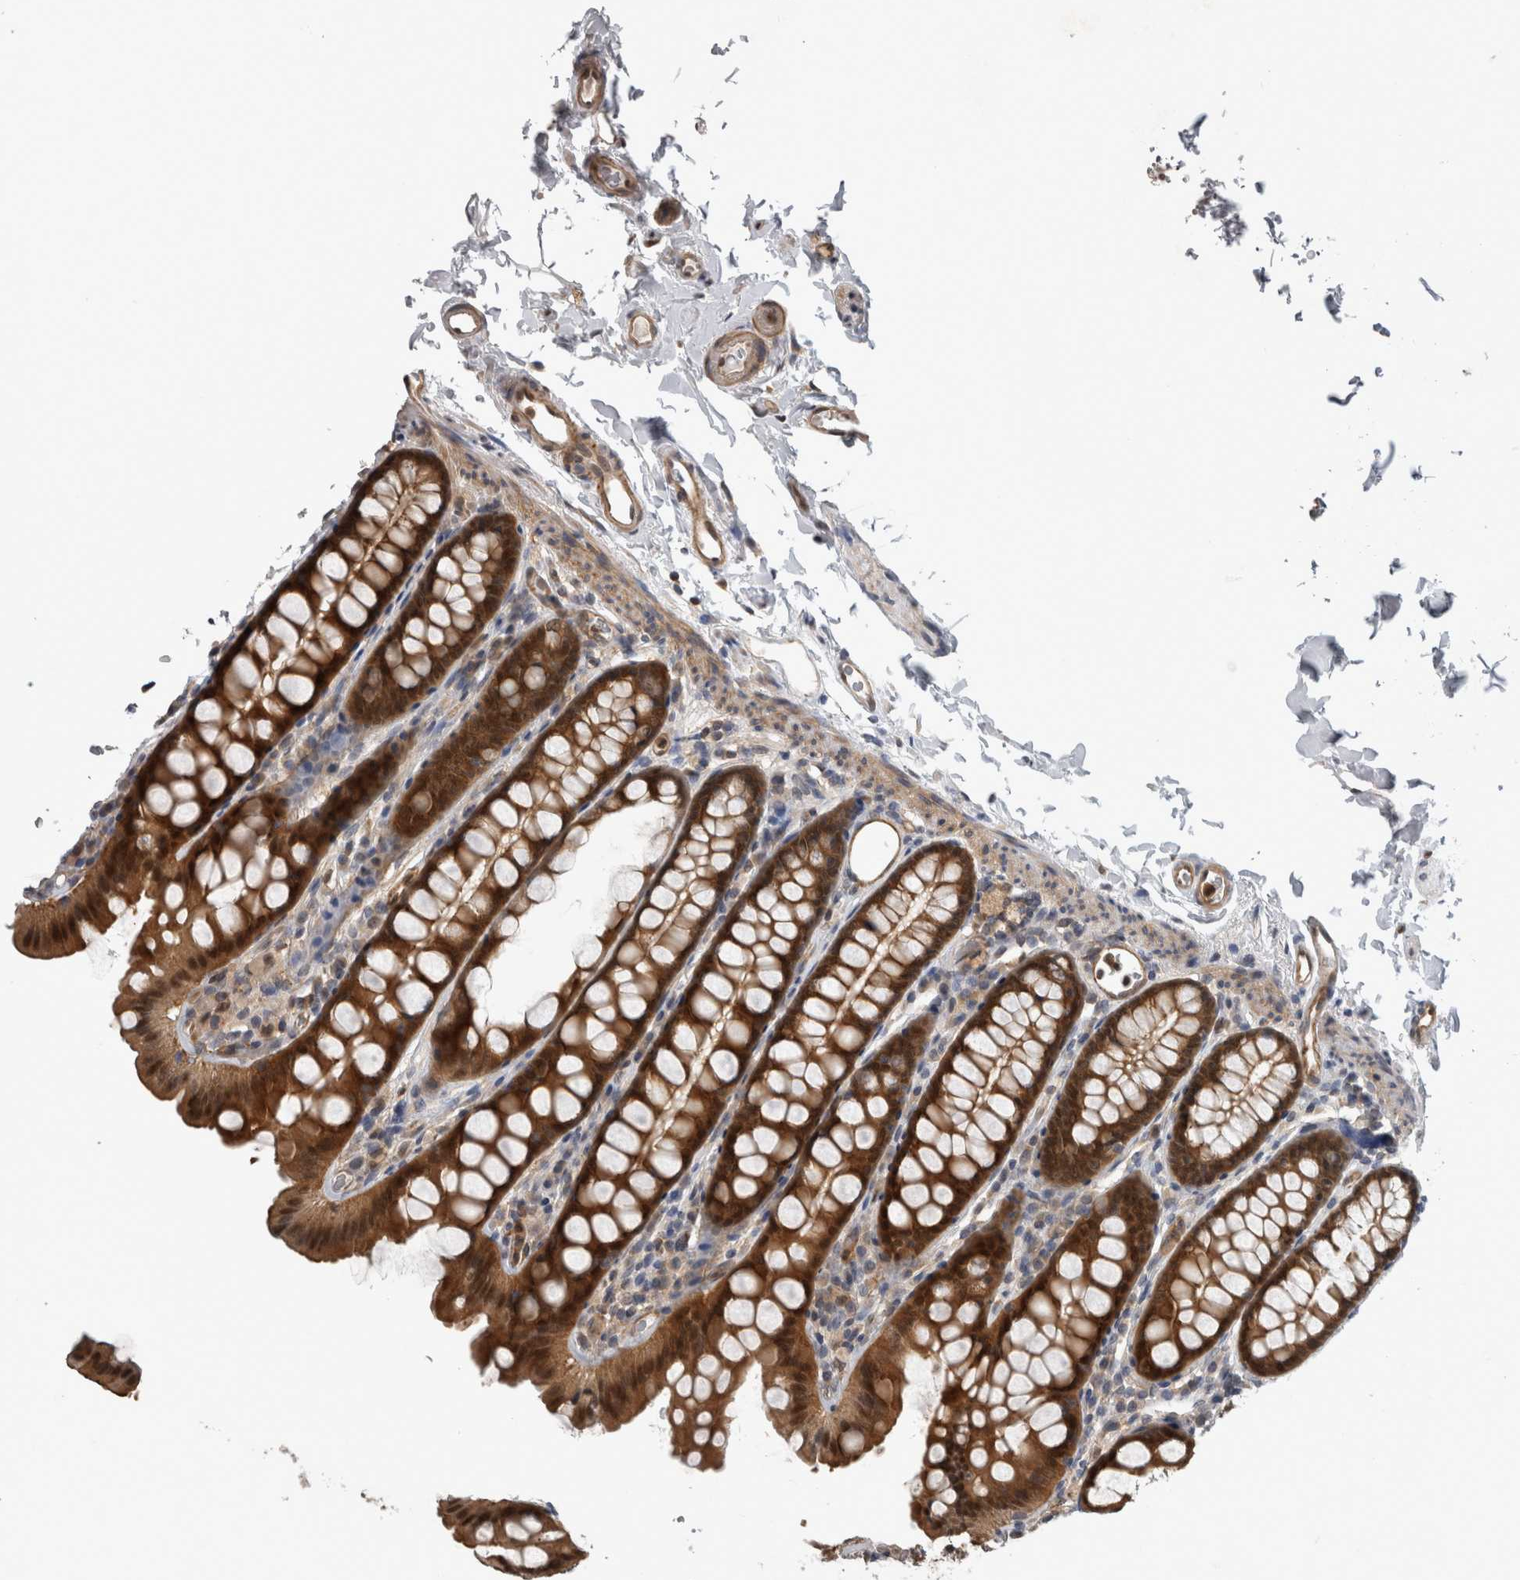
{"staining": {"intensity": "moderate", "quantity": ">75%", "location": "cytoplasmic/membranous"}, "tissue": "colon", "cell_type": "Endothelial cells", "image_type": "normal", "snomed": [{"axis": "morphology", "description": "Normal tissue, NOS"}, {"axis": "topography", "description": "Colon"}, {"axis": "topography", "description": "Peripheral nerve tissue"}], "caption": "Immunohistochemical staining of normal colon shows moderate cytoplasmic/membranous protein staining in about >75% of endothelial cells. (DAB IHC with brightfield microscopy, high magnification).", "gene": "NAPRT", "patient": {"sex": "female", "age": 61}}